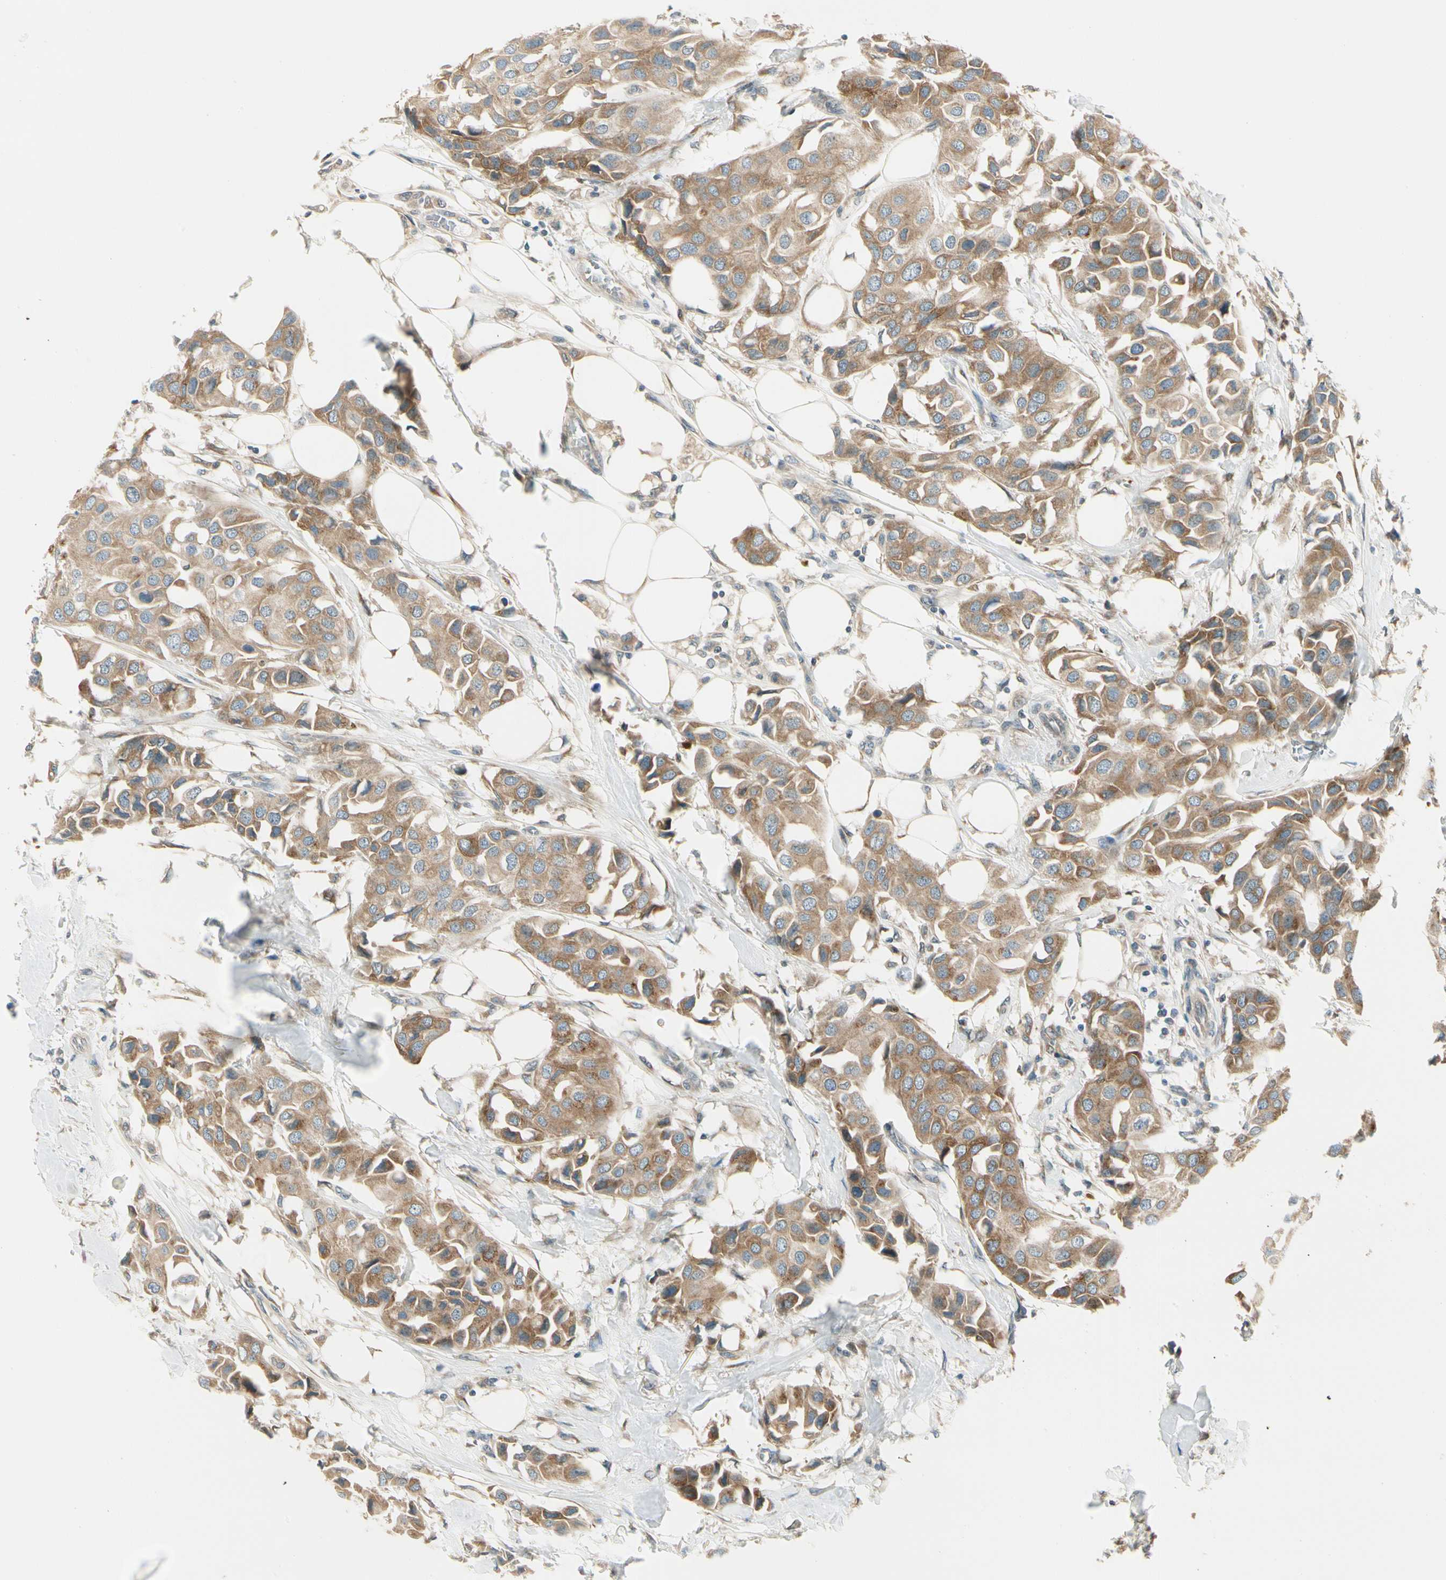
{"staining": {"intensity": "moderate", "quantity": ">75%", "location": "cytoplasmic/membranous"}, "tissue": "breast cancer", "cell_type": "Tumor cells", "image_type": "cancer", "snomed": [{"axis": "morphology", "description": "Duct carcinoma"}, {"axis": "topography", "description": "Breast"}], "caption": "Tumor cells reveal moderate cytoplasmic/membranous positivity in approximately >75% of cells in breast infiltrating ductal carcinoma.", "gene": "BNIP1", "patient": {"sex": "female", "age": 80}}